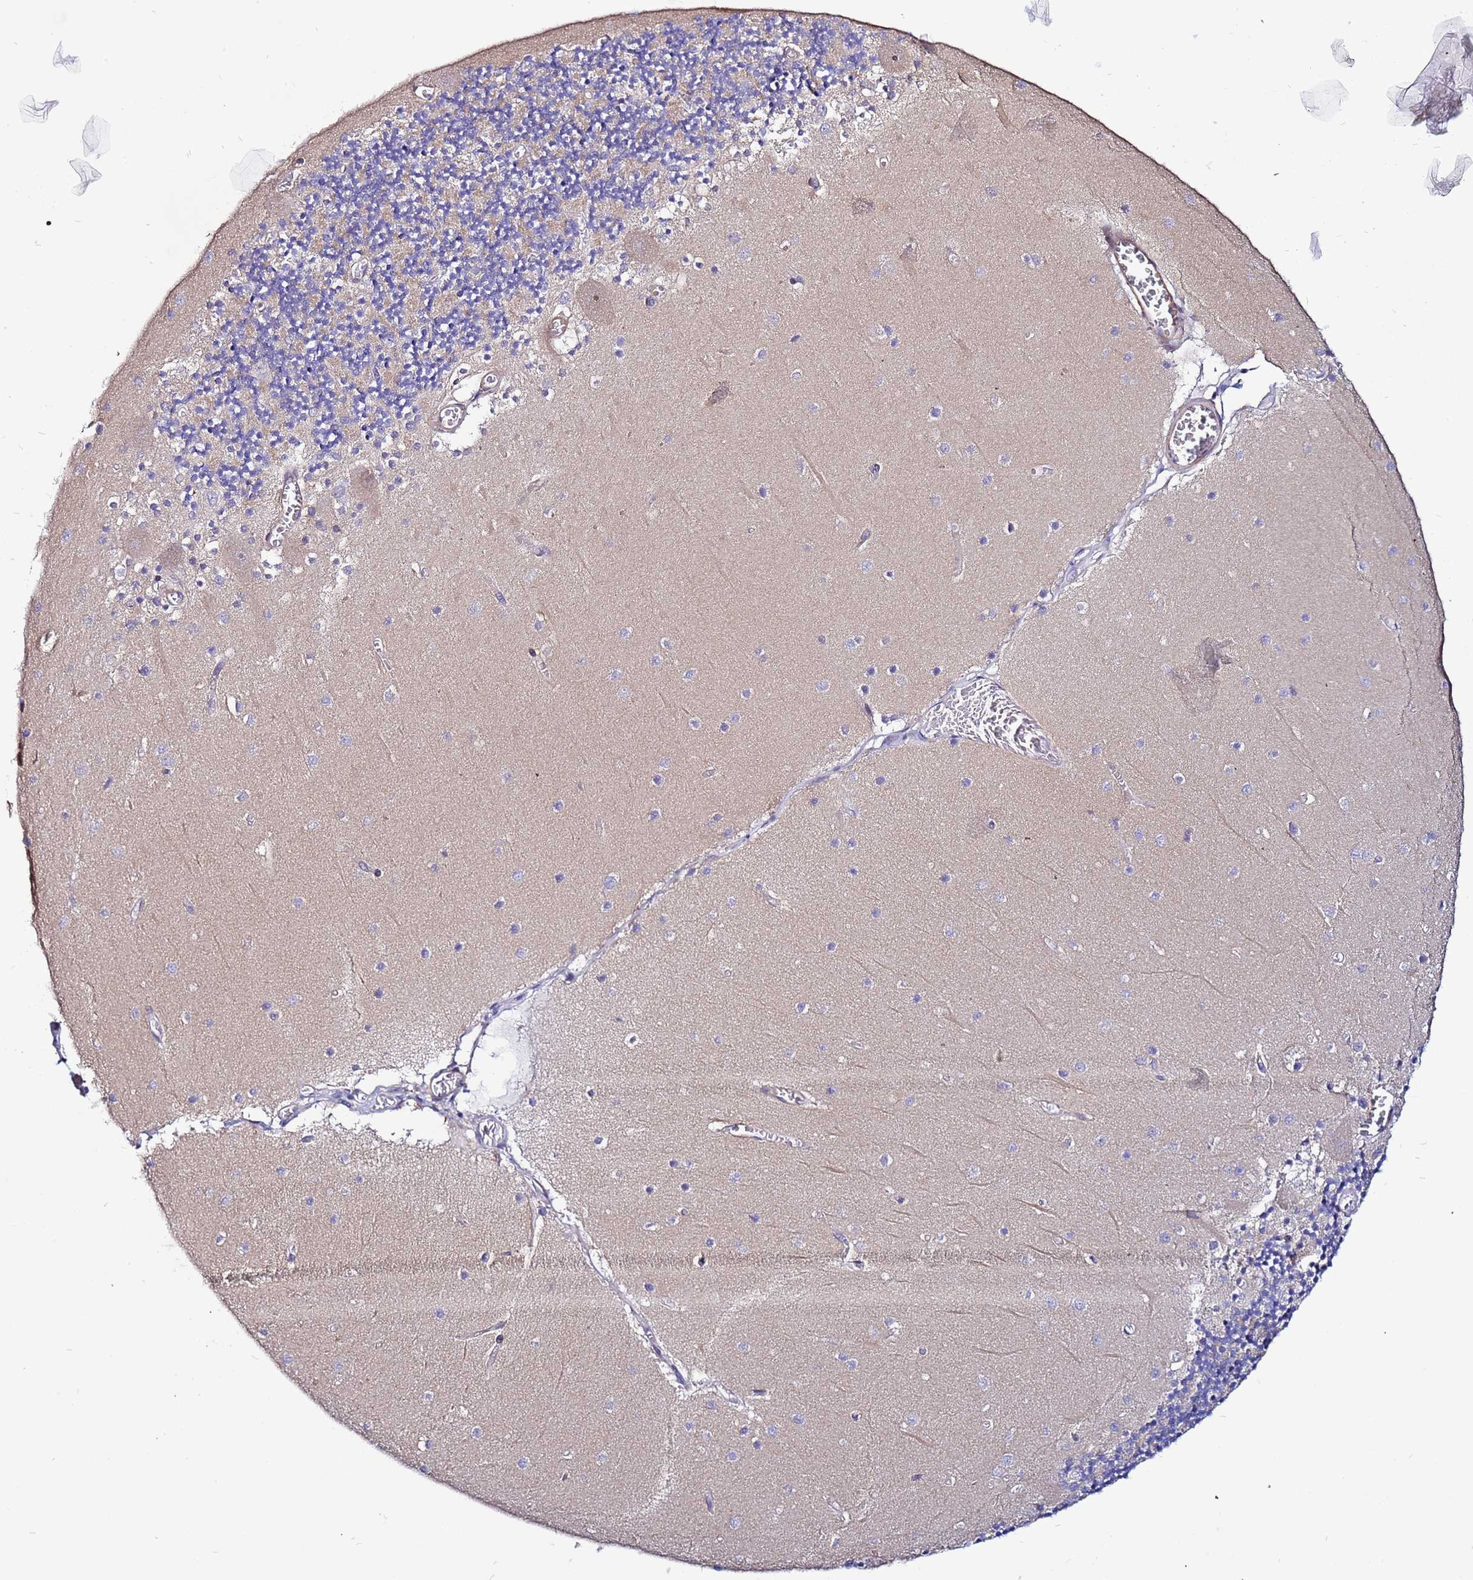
{"staining": {"intensity": "weak", "quantity": "25%-75%", "location": "cytoplasmic/membranous"}, "tissue": "cerebellum", "cell_type": "Cells in granular layer", "image_type": "normal", "snomed": [{"axis": "morphology", "description": "Normal tissue, NOS"}, {"axis": "topography", "description": "Cerebellum"}], "caption": "A brown stain labels weak cytoplasmic/membranous positivity of a protein in cells in granular layer of unremarkable human cerebellum. (DAB (3,3'-diaminobenzidine) IHC with brightfield microscopy, high magnification).", "gene": "STK38L", "patient": {"sex": "female", "age": 28}}